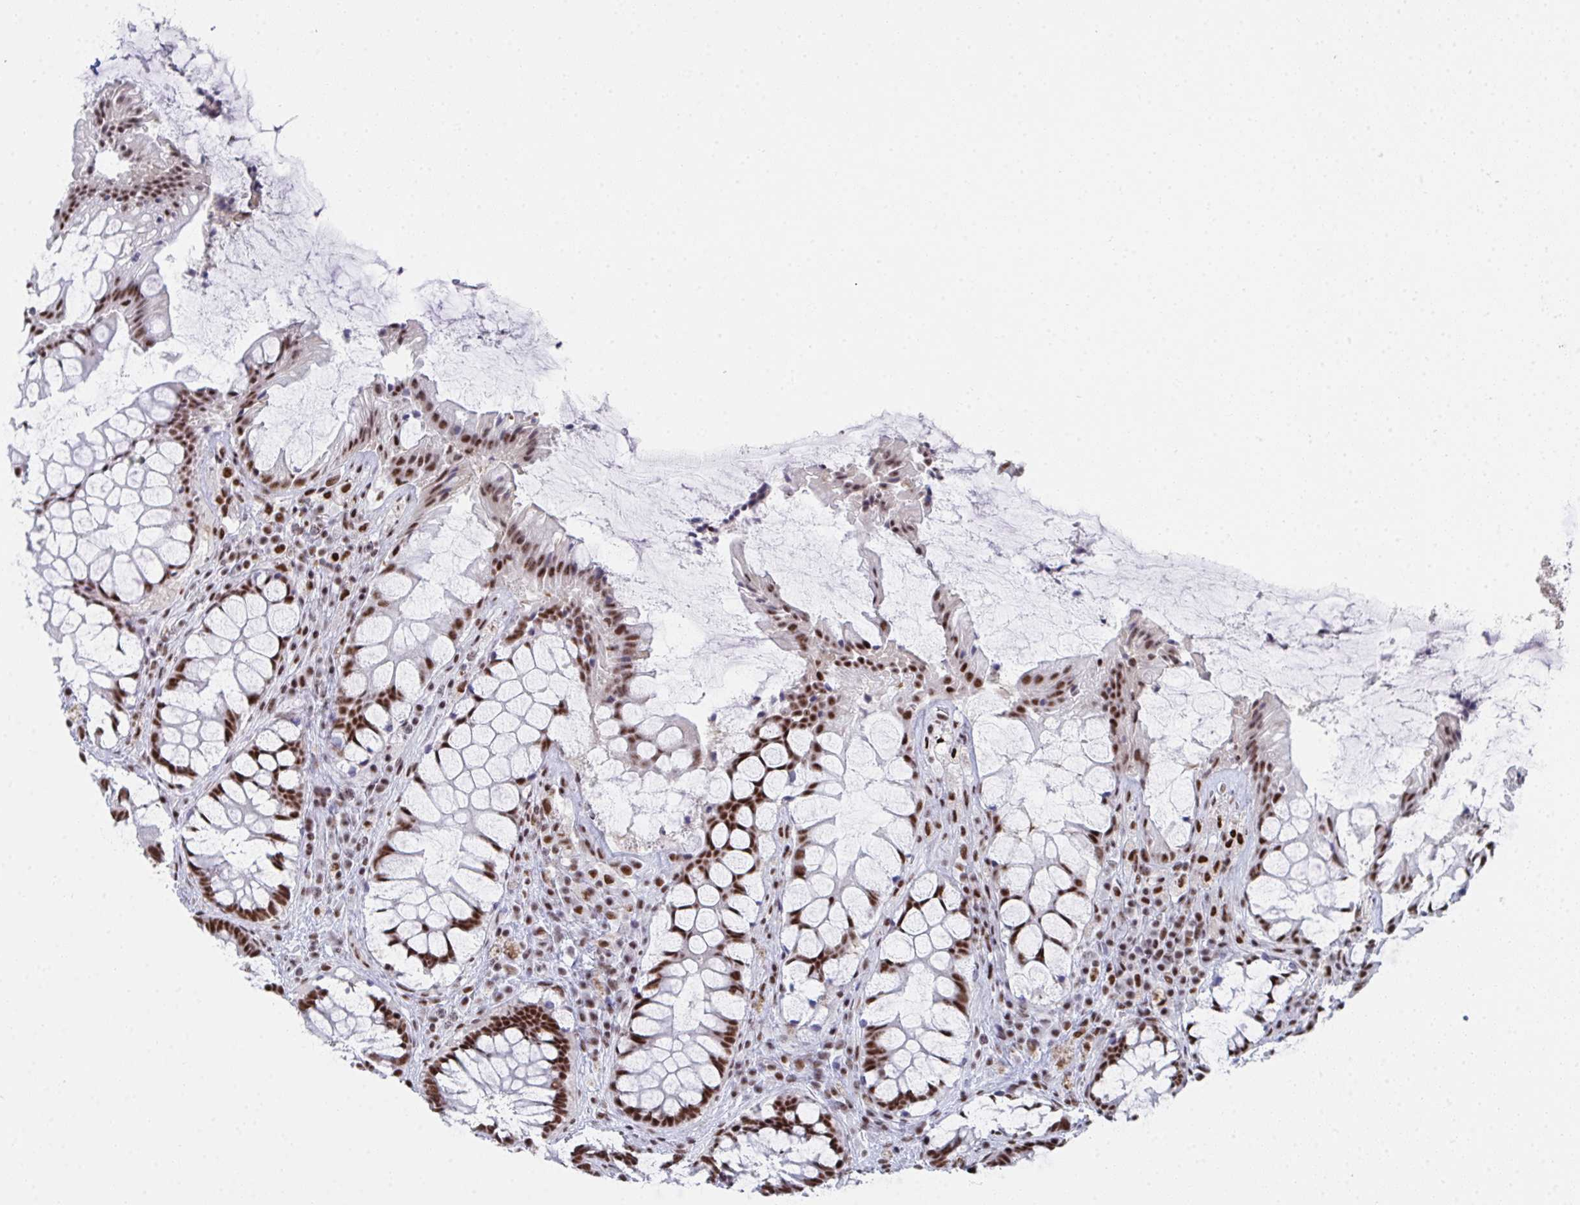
{"staining": {"intensity": "strong", "quantity": ">75%", "location": "nuclear"}, "tissue": "rectum", "cell_type": "Glandular cells", "image_type": "normal", "snomed": [{"axis": "morphology", "description": "Normal tissue, NOS"}, {"axis": "topography", "description": "Rectum"}], "caption": "Protein expression analysis of unremarkable rectum reveals strong nuclear positivity in approximately >75% of glandular cells.", "gene": "SNRNP70", "patient": {"sex": "female", "age": 58}}